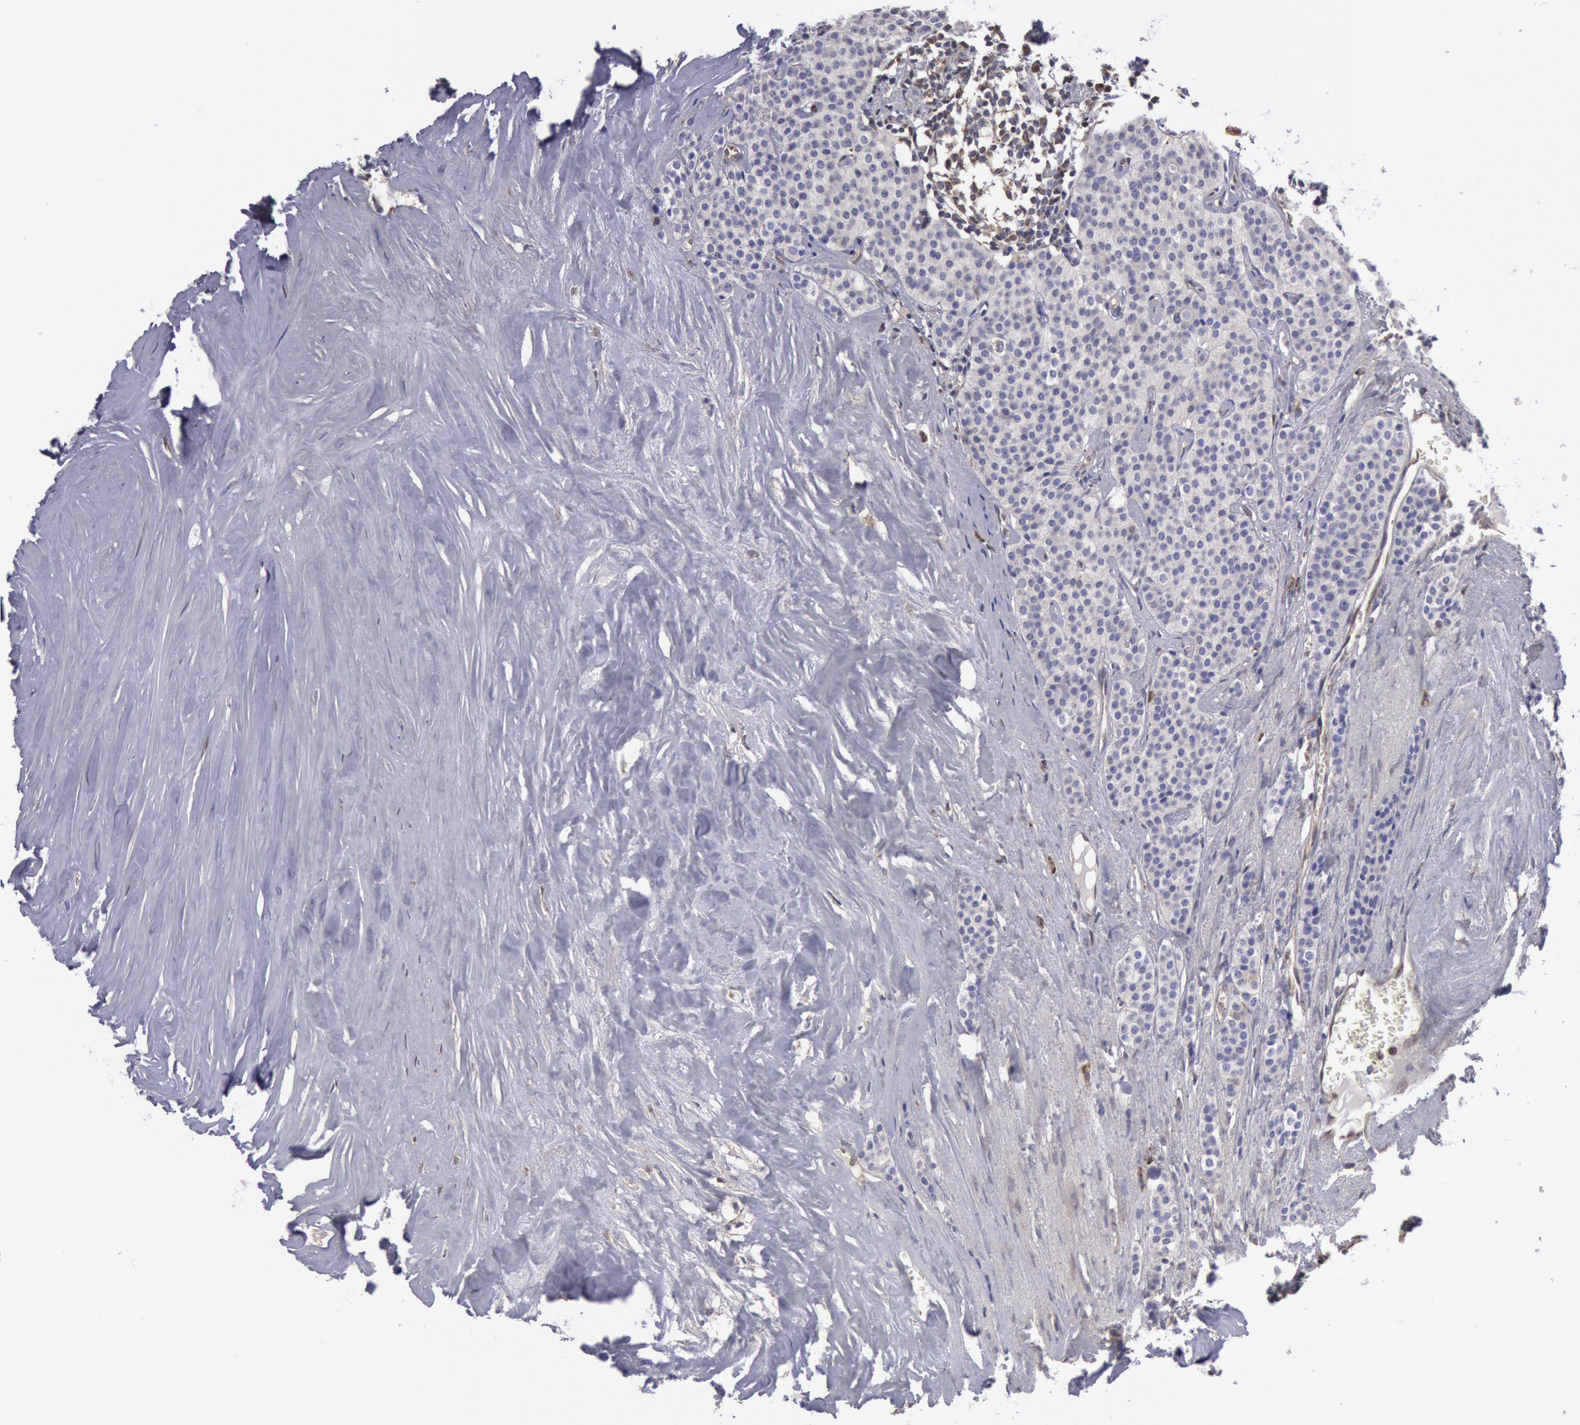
{"staining": {"intensity": "negative", "quantity": "none", "location": "none"}, "tissue": "carcinoid", "cell_type": "Tumor cells", "image_type": "cancer", "snomed": [{"axis": "morphology", "description": "Carcinoid, malignant, NOS"}, {"axis": "topography", "description": "Small intestine"}], "caption": "Histopathology image shows no significant protein expression in tumor cells of carcinoid. The staining is performed using DAB (3,3'-diaminobenzidine) brown chromogen with nuclei counter-stained in using hematoxylin.", "gene": "MPST", "patient": {"sex": "male", "age": 63}}